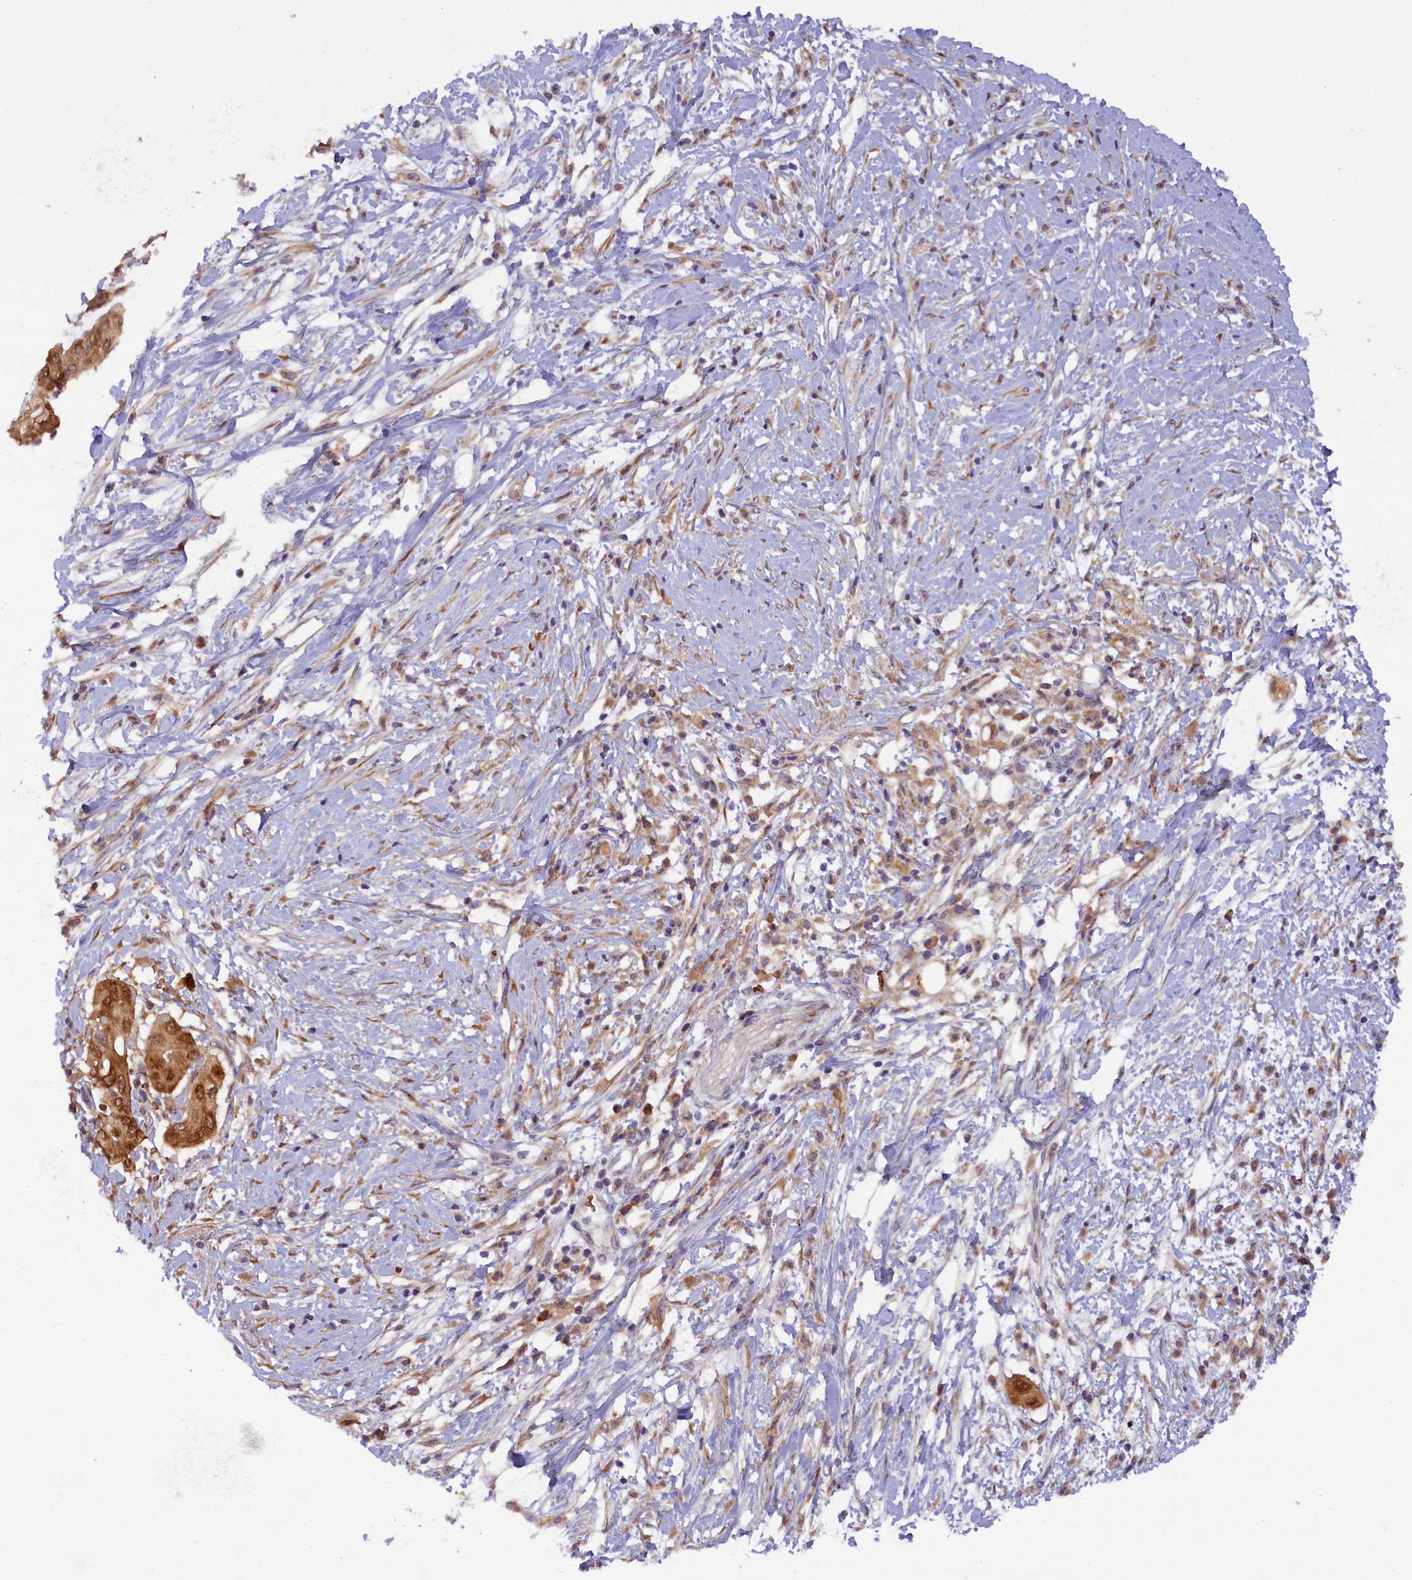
{"staining": {"intensity": "moderate", "quantity": ">75%", "location": "cytoplasmic/membranous,nuclear"}, "tissue": "pancreatic cancer", "cell_type": "Tumor cells", "image_type": "cancer", "snomed": [{"axis": "morphology", "description": "Adenocarcinoma, NOS"}, {"axis": "topography", "description": "Pancreas"}], "caption": "Moderate cytoplasmic/membranous and nuclear protein staining is seen in approximately >75% of tumor cells in pancreatic cancer. Immunohistochemistry (ihc) stains the protein of interest in brown and the nuclei are stained blue.", "gene": "CCDC9B", "patient": {"sex": "male", "age": 68}}